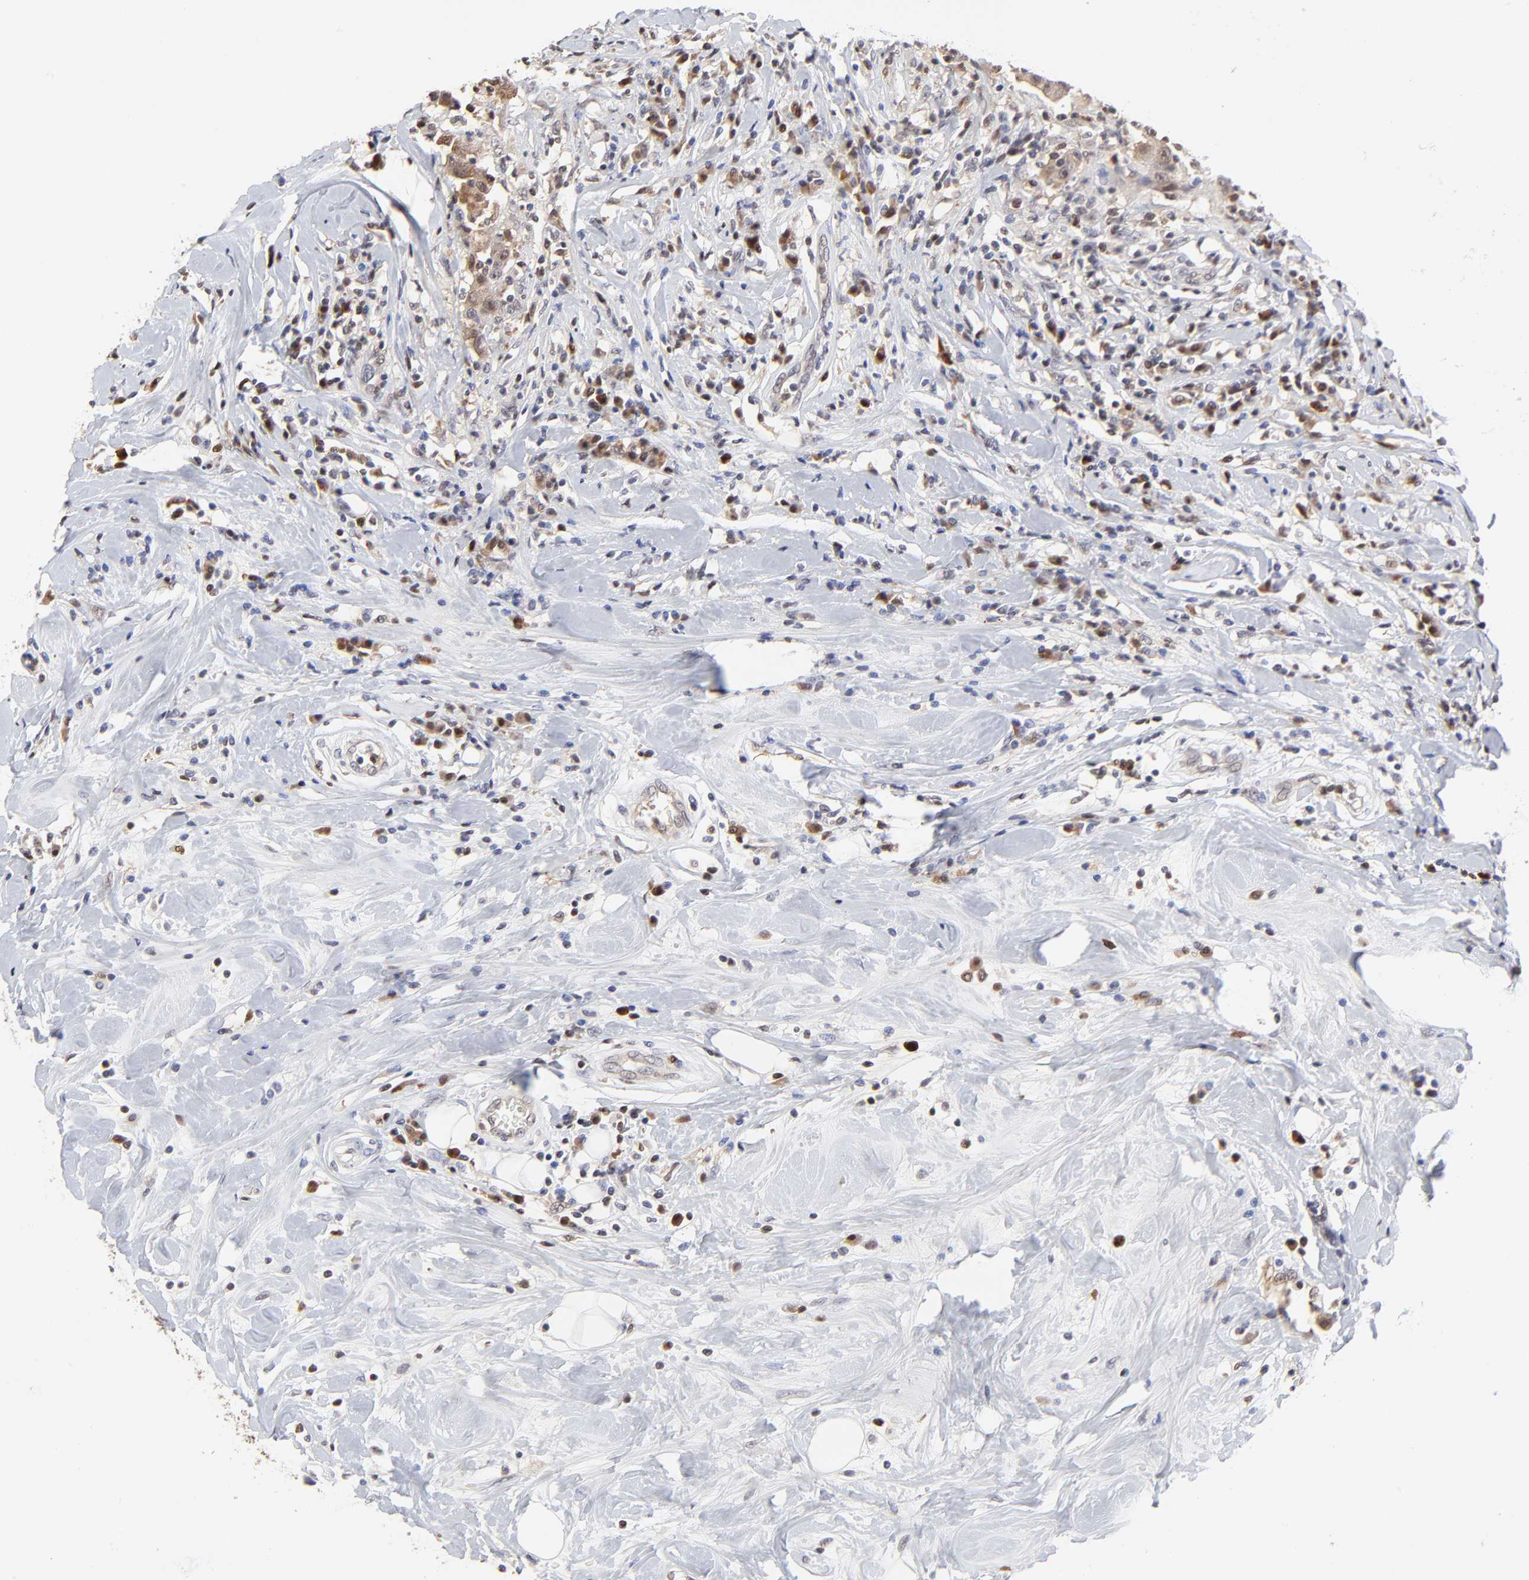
{"staining": {"intensity": "weak", "quantity": ">75%", "location": "cytoplasmic/membranous"}, "tissue": "breast cancer", "cell_type": "Tumor cells", "image_type": "cancer", "snomed": [{"axis": "morphology", "description": "Duct carcinoma"}, {"axis": "topography", "description": "Breast"}], "caption": "A micrograph of human breast infiltrating ductal carcinoma stained for a protein shows weak cytoplasmic/membranous brown staining in tumor cells.", "gene": "CASP3", "patient": {"sex": "female", "age": 27}}